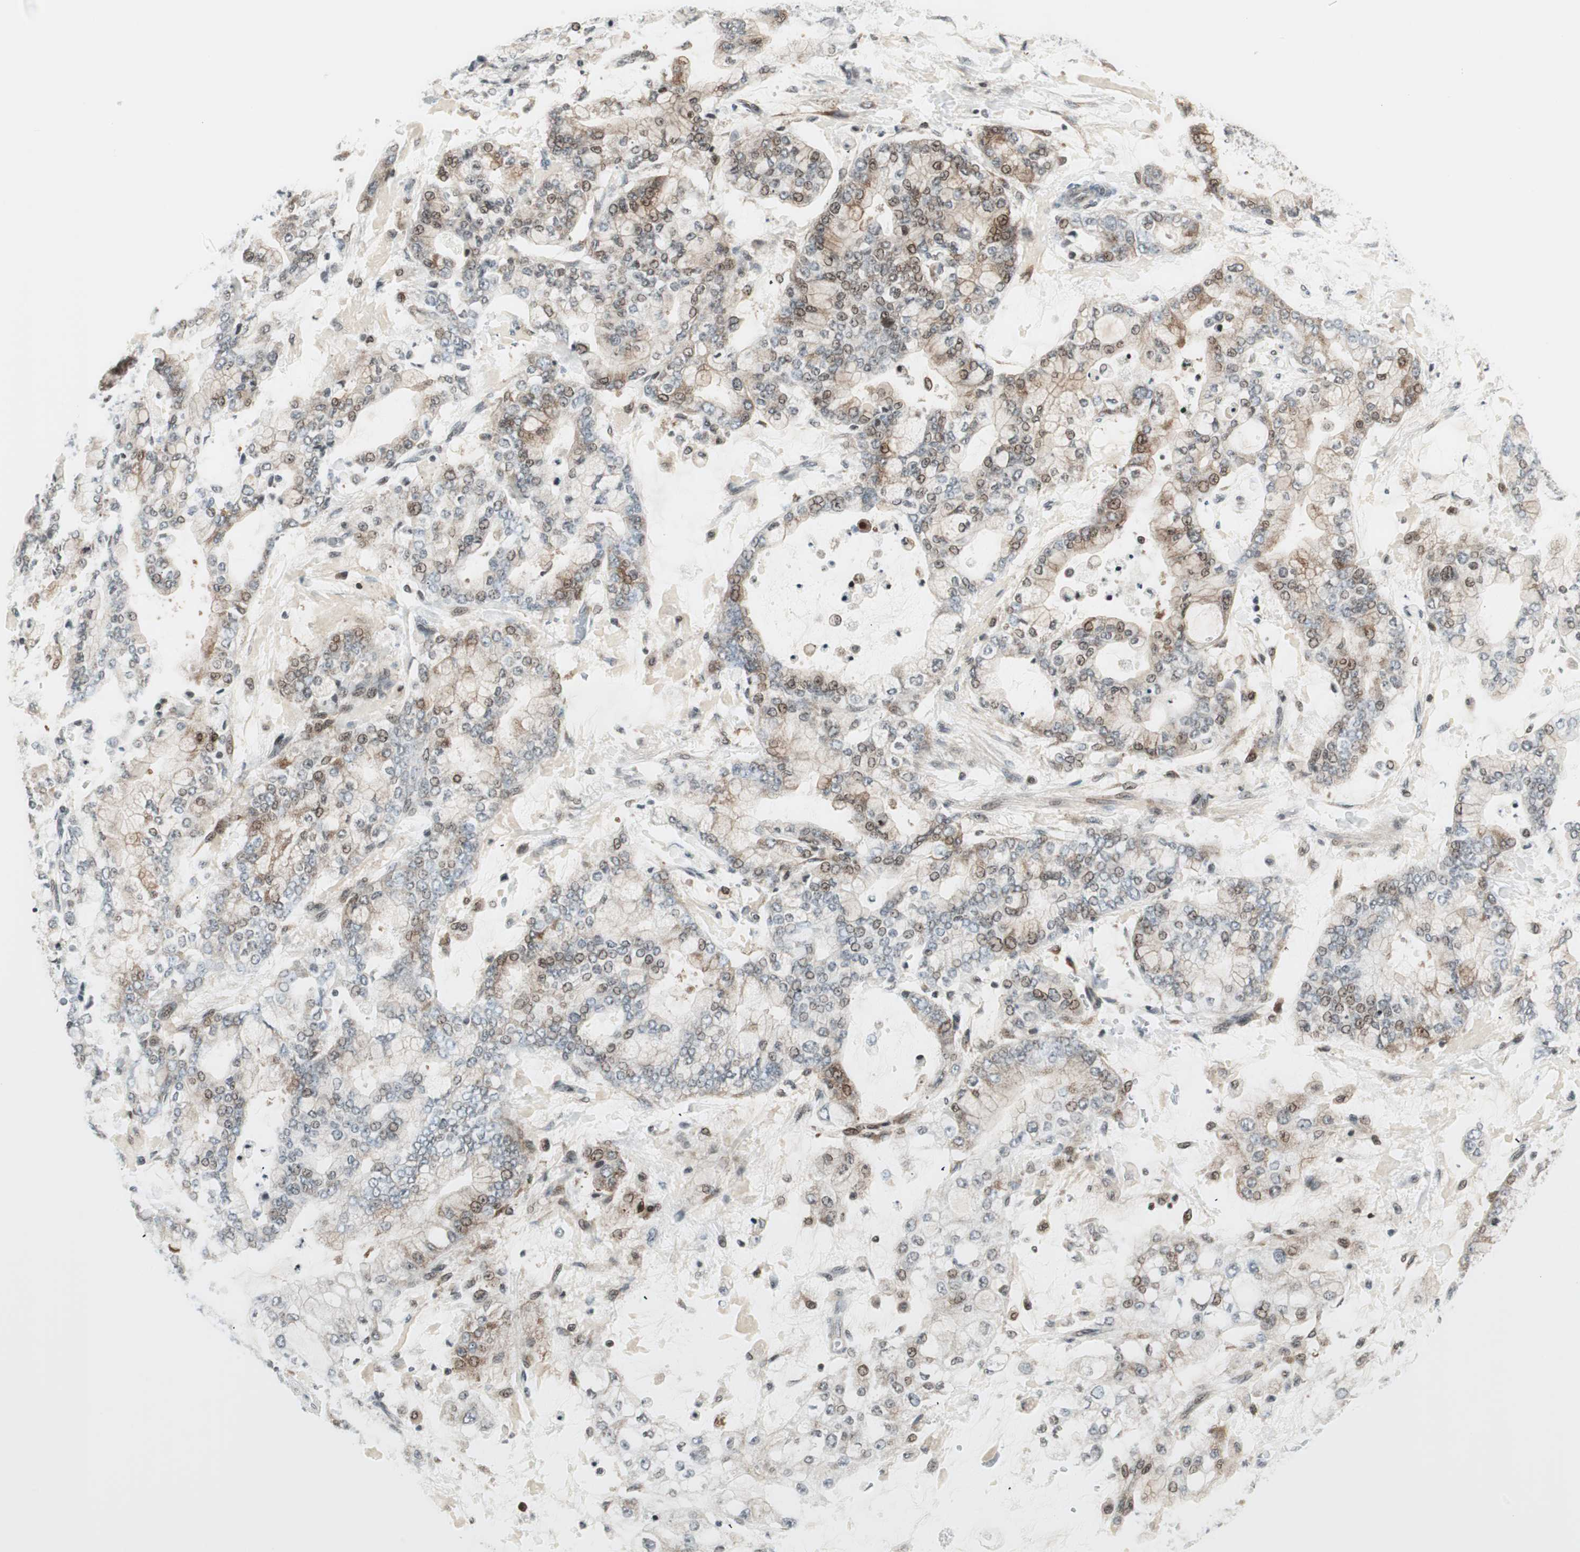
{"staining": {"intensity": "weak", "quantity": "25%-75%", "location": "cytoplasmic/membranous,nuclear"}, "tissue": "stomach cancer", "cell_type": "Tumor cells", "image_type": "cancer", "snomed": [{"axis": "morphology", "description": "Adenocarcinoma, NOS"}, {"axis": "topography", "description": "Stomach"}], "caption": "Immunohistochemistry image of stomach adenocarcinoma stained for a protein (brown), which reveals low levels of weak cytoplasmic/membranous and nuclear positivity in about 25%-75% of tumor cells.", "gene": "TPT1", "patient": {"sex": "male", "age": 76}}